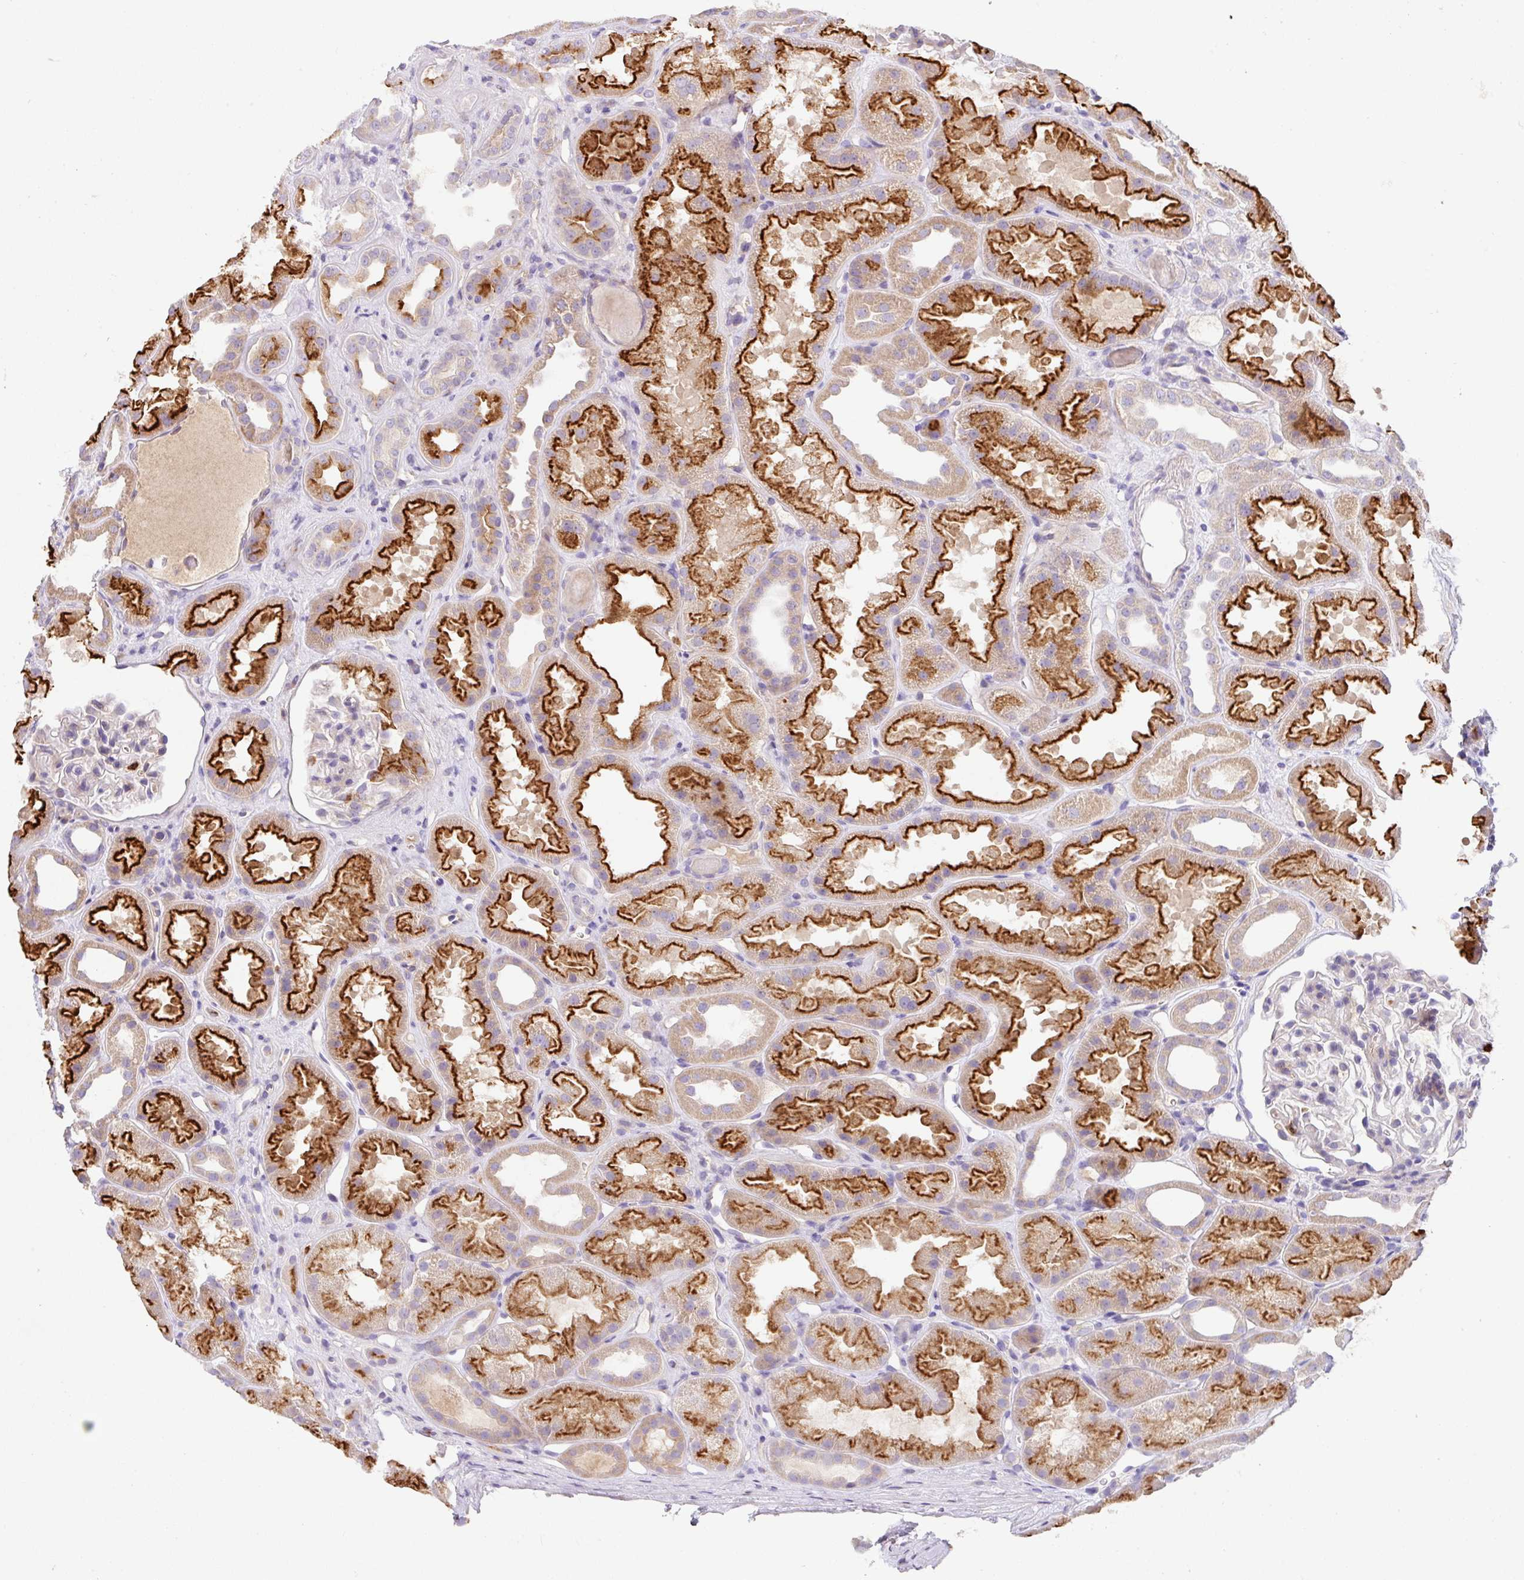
{"staining": {"intensity": "negative", "quantity": "none", "location": "none"}, "tissue": "kidney", "cell_type": "Cells in glomeruli", "image_type": "normal", "snomed": [{"axis": "morphology", "description": "Normal tissue, NOS"}, {"axis": "topography", "description": "Kidney"}], "caption": "The micrograph shows no staining of cells in glomeruli in unremarkable kidney. (Stains: DAB (3,3'-diaminobenzidine) immunohistochemistry with hematoxylin counter stain, Microscopy: brightfield microscopy at high magnification).", "gene": "CRISP3", "patient": {"sex": "male", "age": 61}}